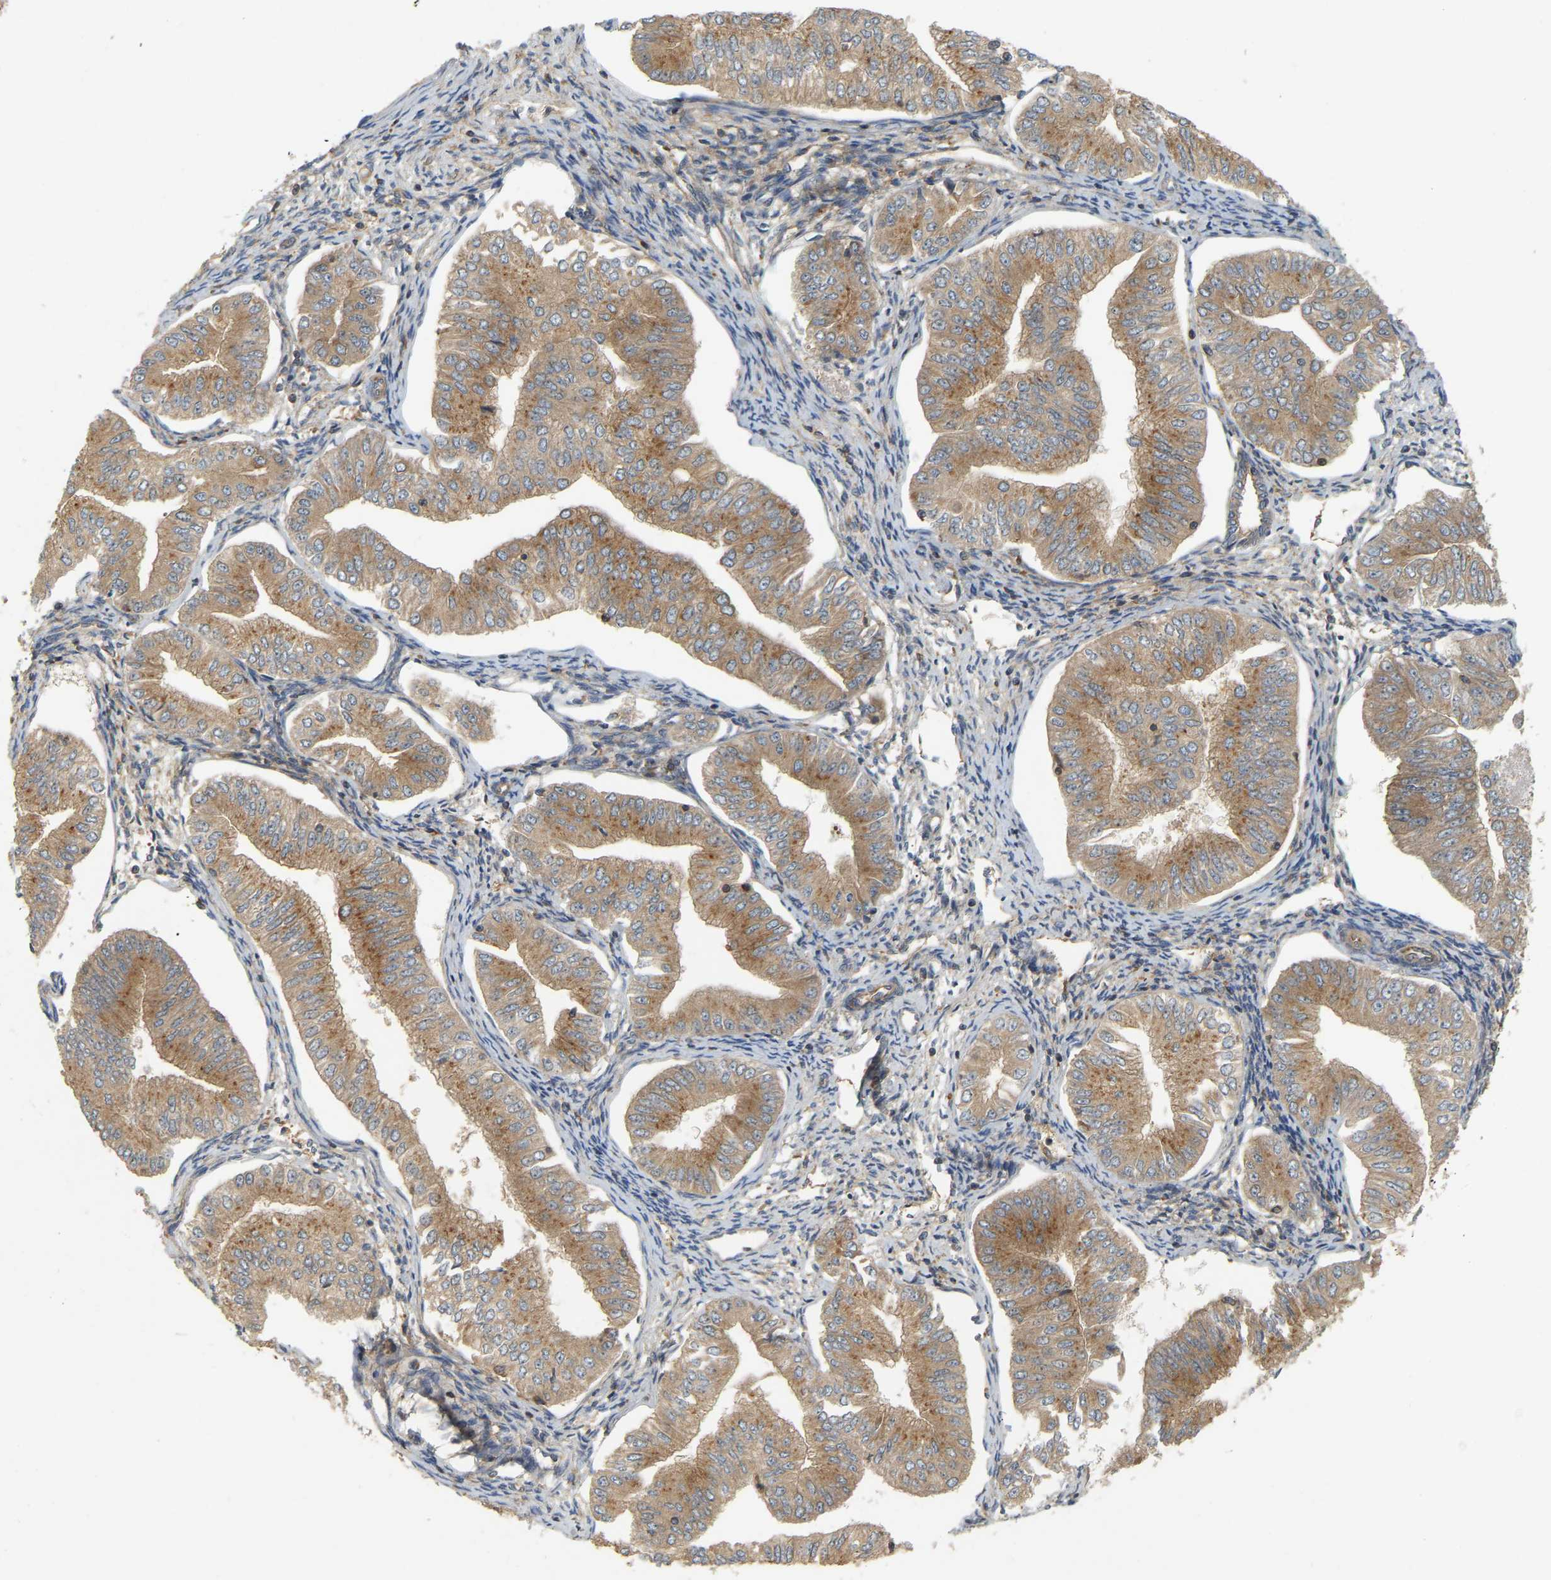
{"staining": {"intensity": "moderate", "quantity": ">75%", "location": "cytoplasmic/membranous"}, "tissue": "endometrial cancer", "cell_type": "Tumor cells", "image_type": "cancer", "snomed": [{"axis": "morphology", "description": "Normal tissue, NOS"}, {"axis": "morphology", "description": "Adenocarcinoma, NOS"}, {"axis": "topography", "description": "Endometrium"}], "caption": "Human endometrial adenocarcinoma stained with a brown dye exhibits moderate cytoplasmic/membranous positive expression in about >75% of tumor cells.", "gene": "AKAP13", "patient": {"sex": "female", "age": 53}}